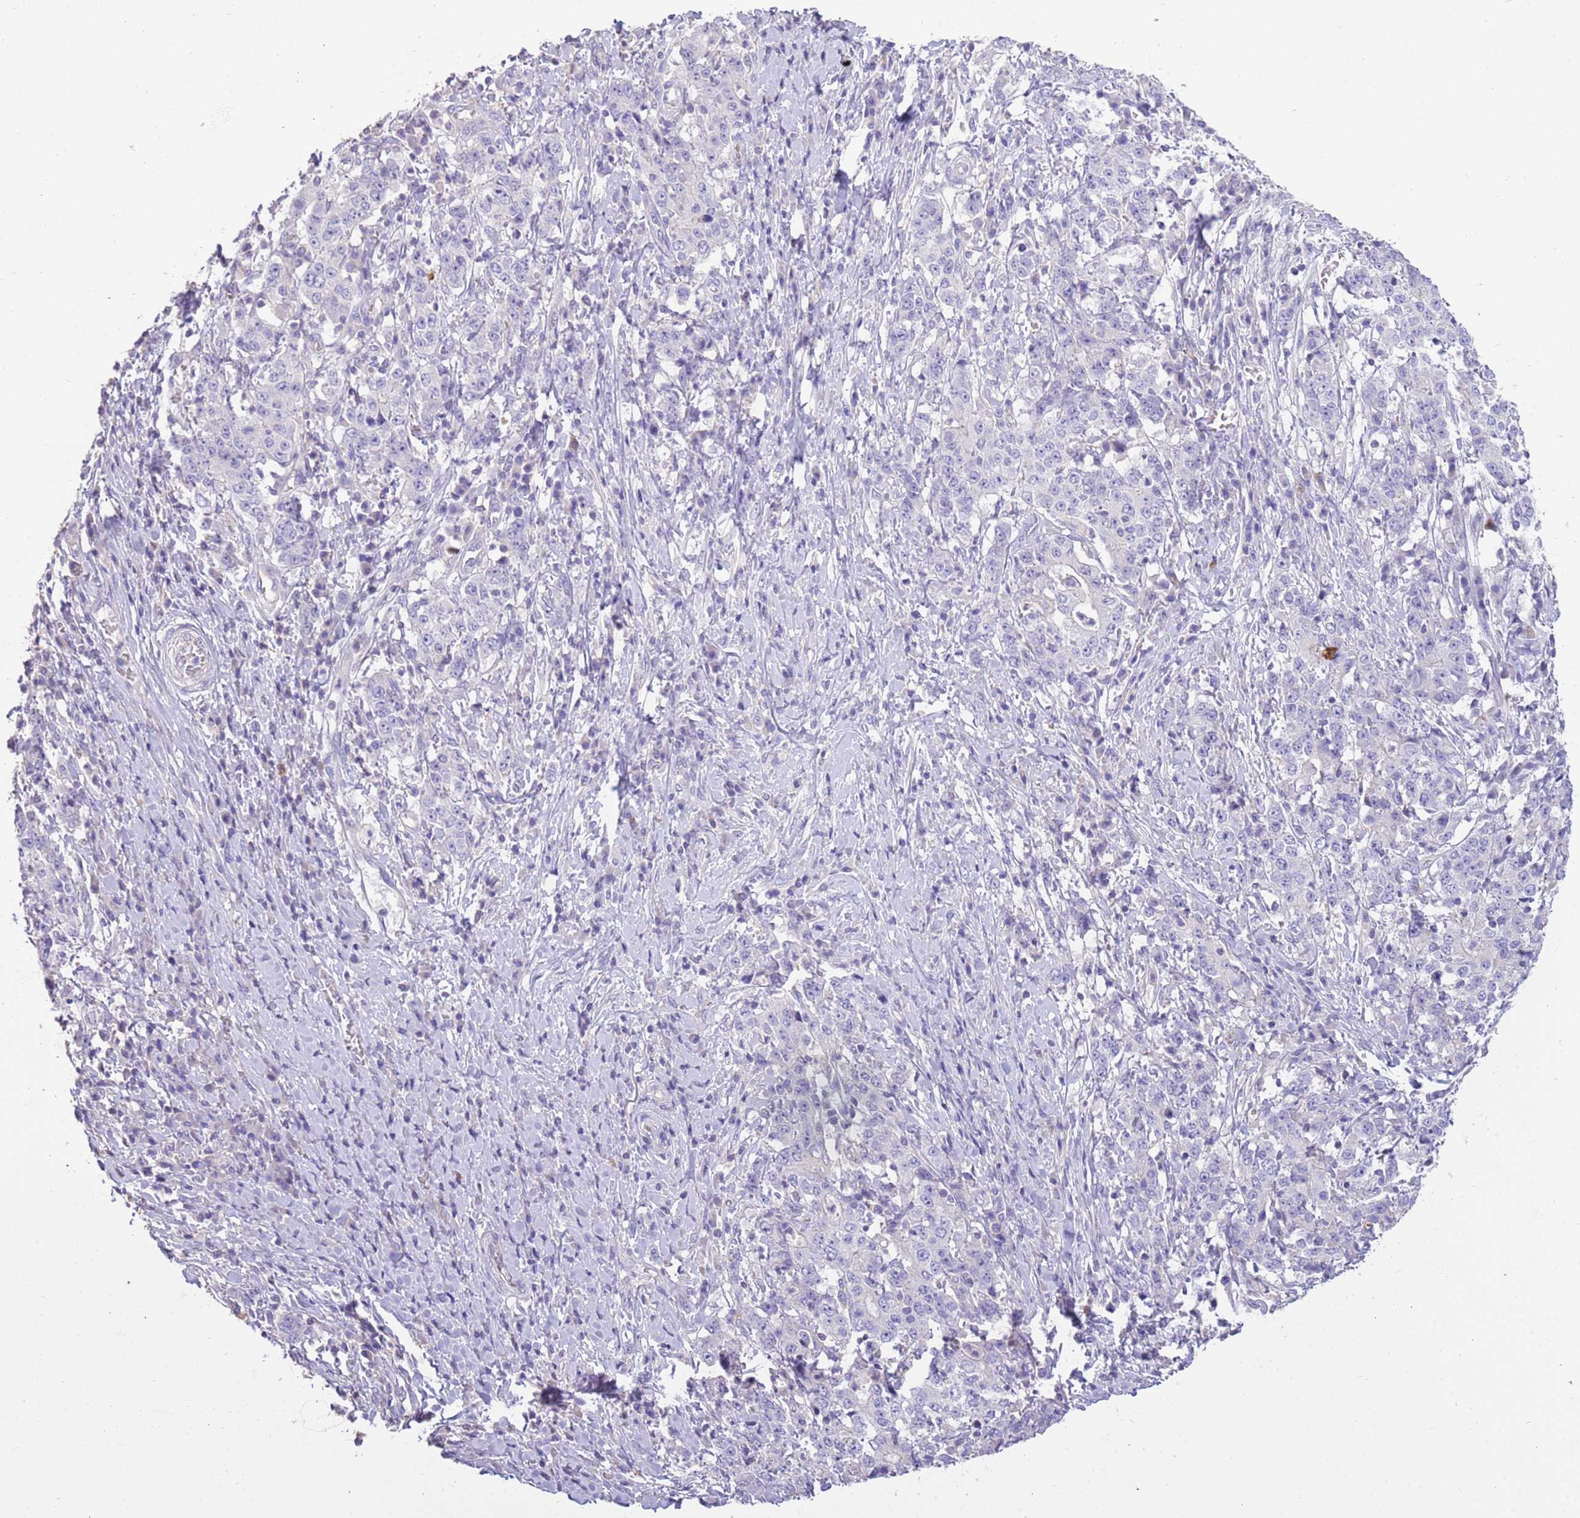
{"staining": {"intensity": "negative", "quantity": "none", "location": "none"}, "tissue": "stomach cancer", "cell_type": "Tumor cells", "image_type": "cancer", "snomed": [{"axis": "morphology", "description": "Normal tissue, NOS"}, {"axis": "morphology", "description": "Adenocarcinoma, NOS"}, {"axis": "topography", "description": "Stomach, upper"}, {"axis": "topography", "description": "Stomach"}], "caption": "Stomach cancer (adenocarcinoma) was stained to show a protein in brown. There is no significant expression in tumor cells. (Immunohistochemistry (ihc), brightfield microscopy, high magnification).", "gene": "SFTPA1", "patient": {"sex": "male", "age": 59}}